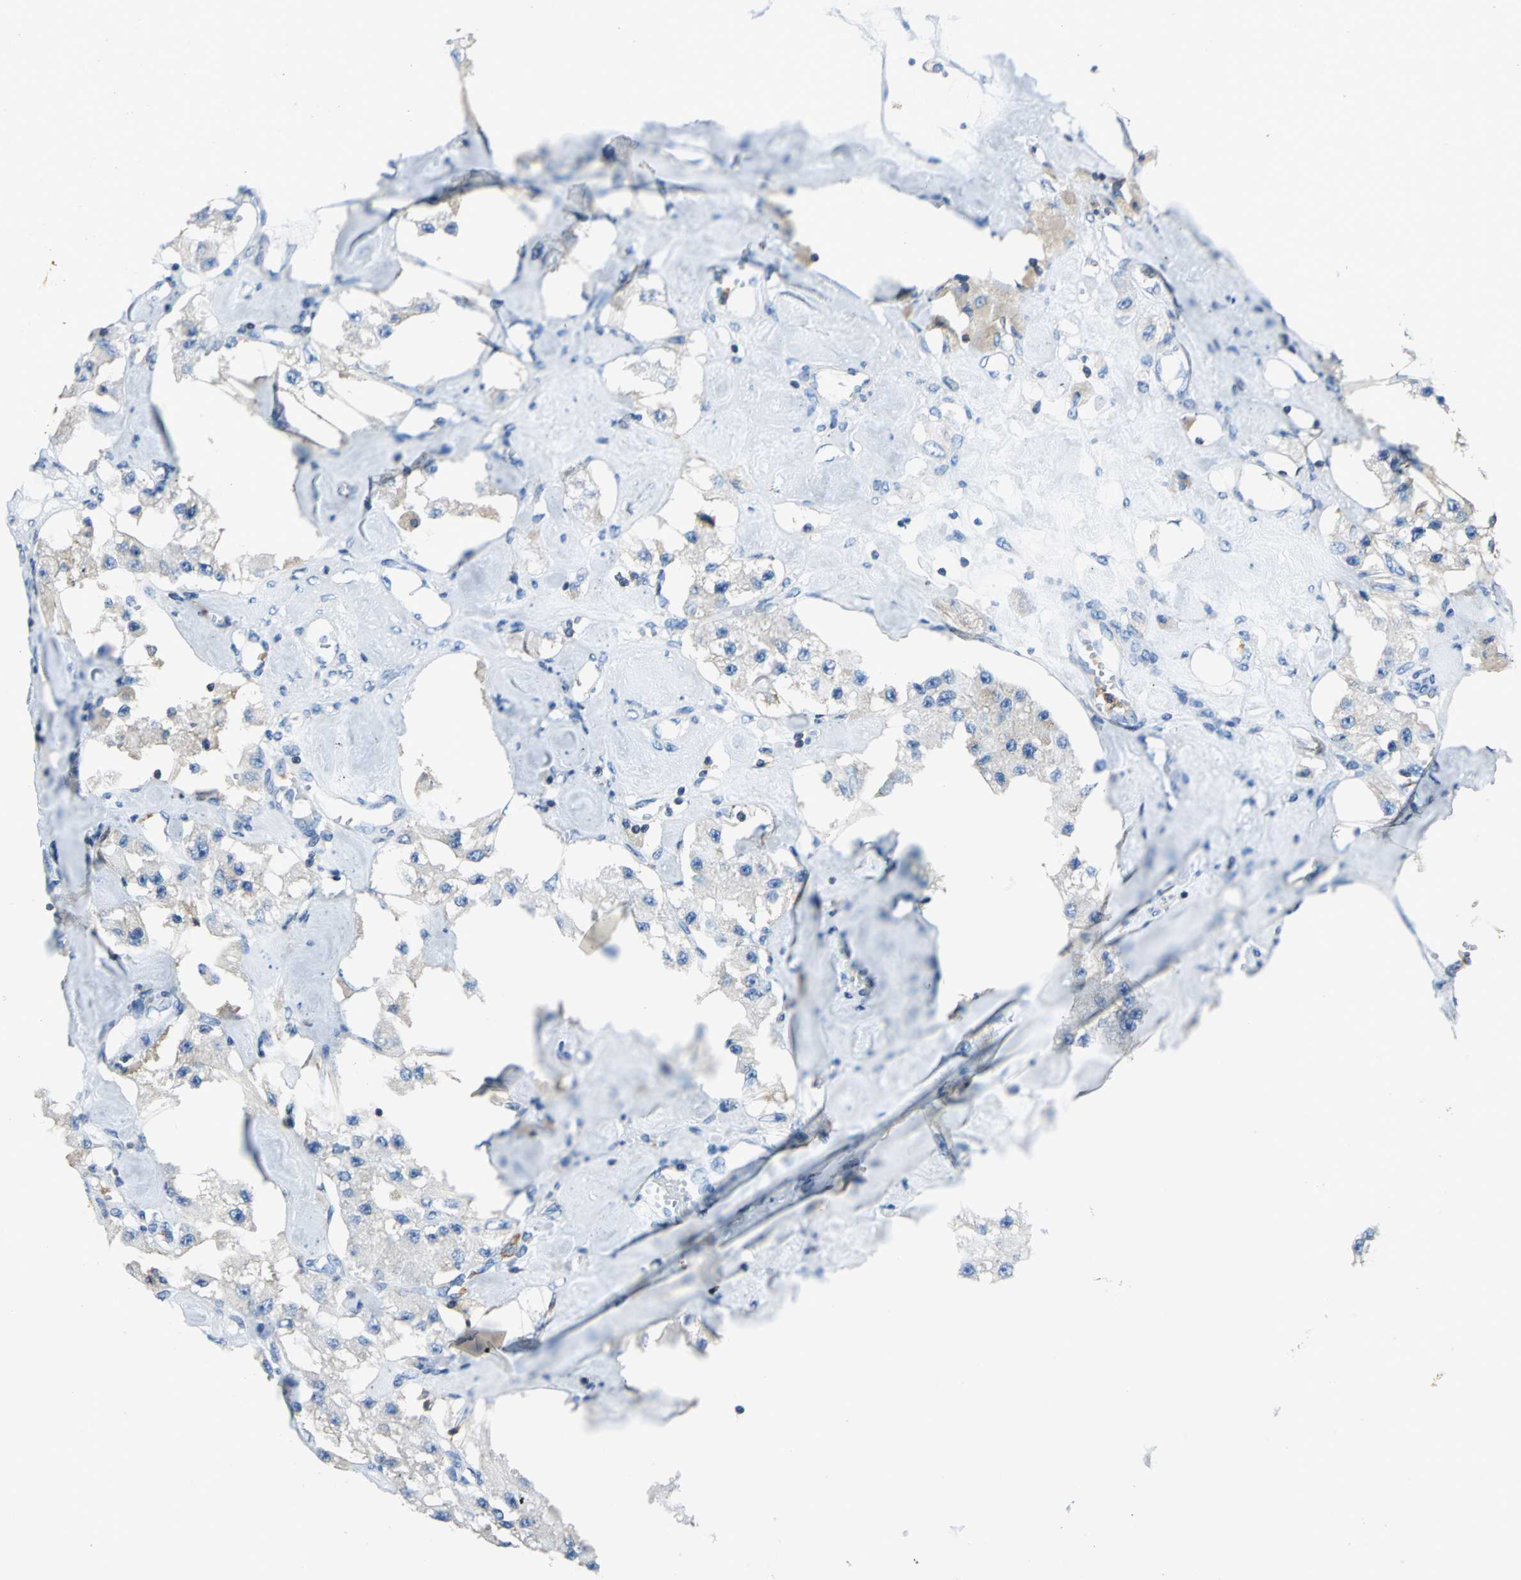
{"staining": {"intensity": "weak", "quantity": "25%-75%", "location": "cytoplasmic/membranous"}, "tissue": "carcinoid", "cell_type": "Tumor cells", "image_type": "cancer", "snomed": [{"axis": "morphology", "description": "Carcinoid, malignant, NOS"}, {"axis": "topography", "description": "Pancreas"}], "caption": "Human carcinoid (malignant) stained for a protein (brown) shows weak cytoplasmic/membranous positive positivity in approximately 25%-75% of tumor cells.", "gene": "SEPTIN6", "patient": {"sex": "male", "age": 41}}